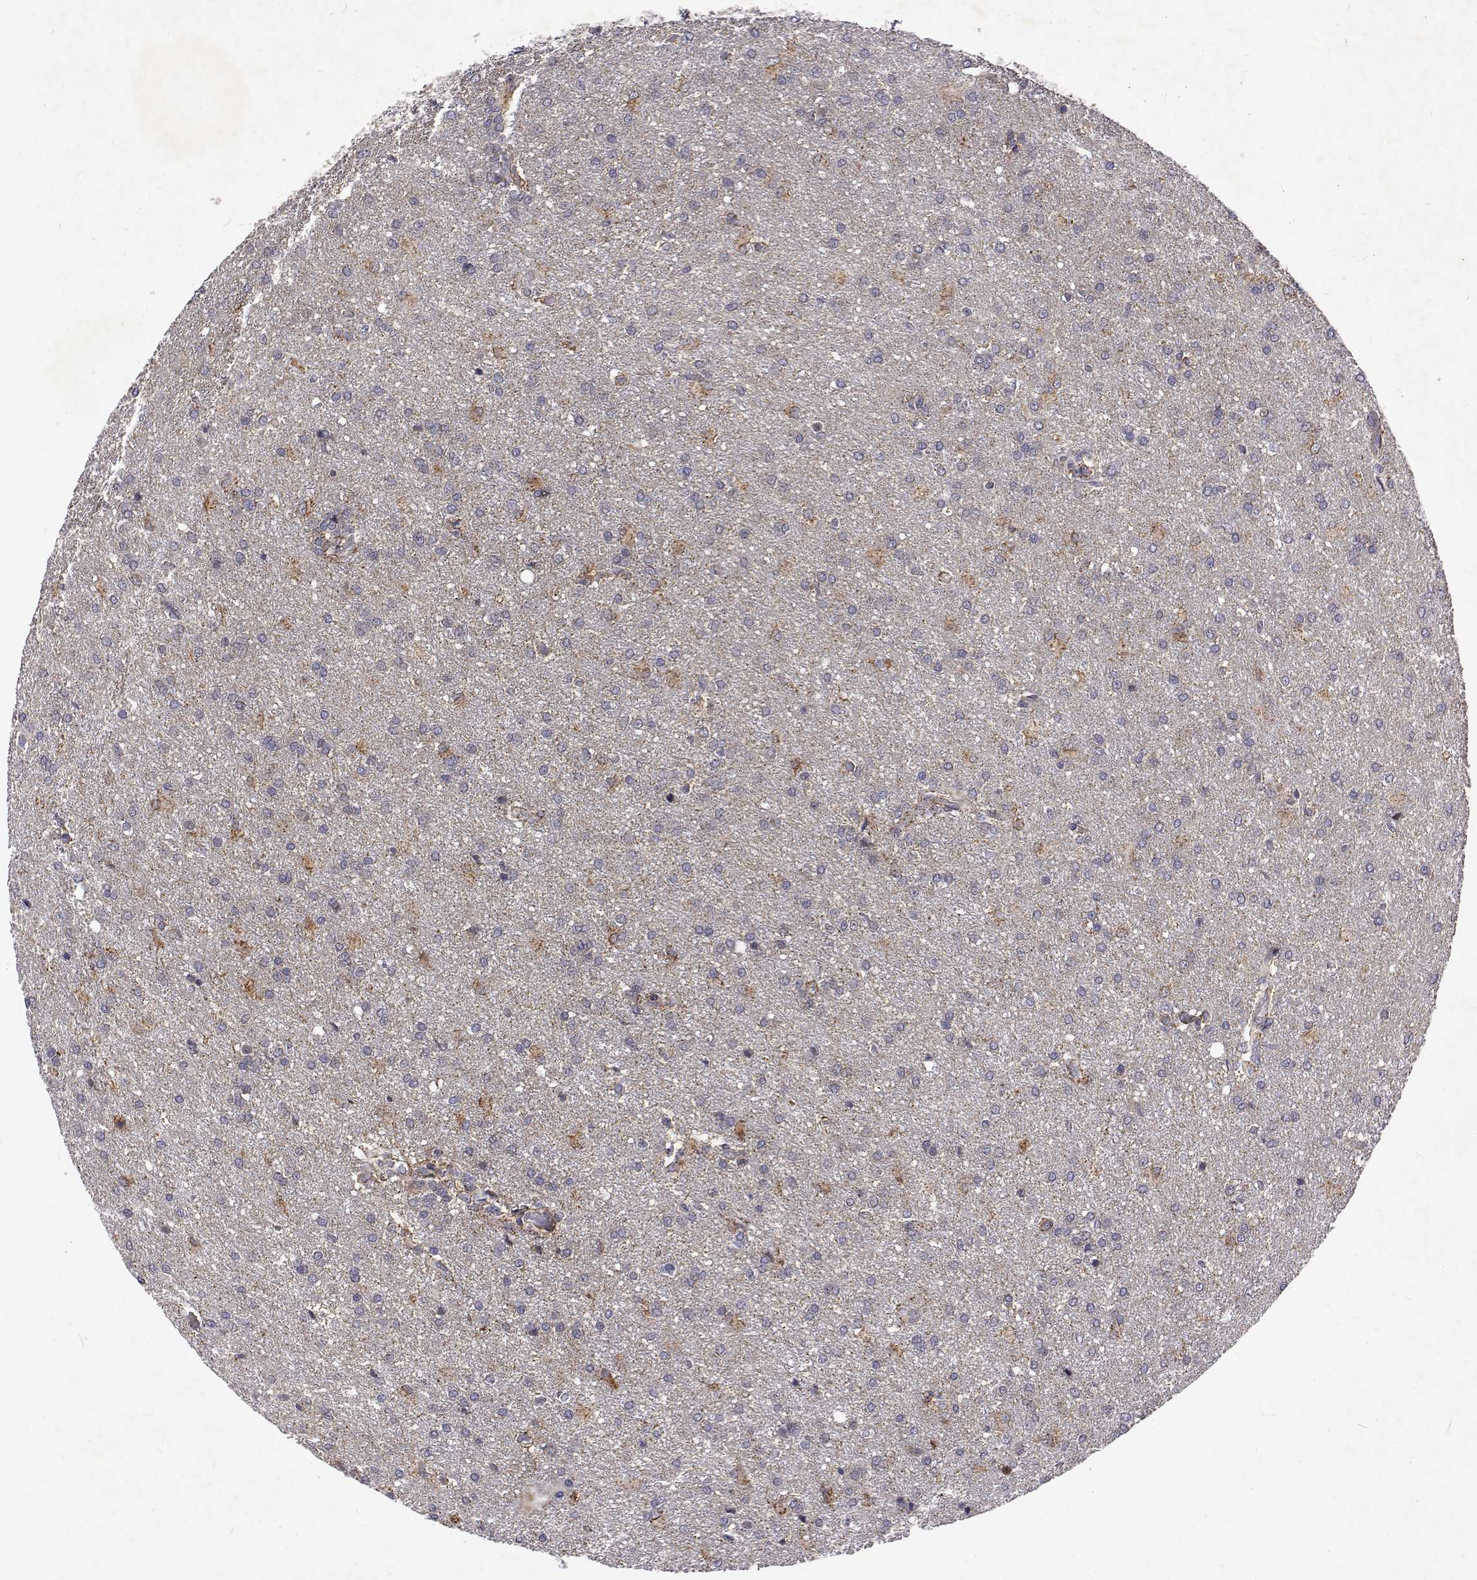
{"staining": {"intensity": "negative", "quantity": "none", "location": "none"}, "tissue": "glioma", "cell_type": "Tumor cells", "image_type": "cancer", "snomed": [{"axis": "morphology", "description": "Glioma, malignant, High grade"}, {"axis": "topography", "description": "Brain"}], "caption": "There is no significant staining in tumor cells of malignant glioma (high-grade).", "gene": "ALKBH8", "patient": {"sex": "male", "age": 68}}